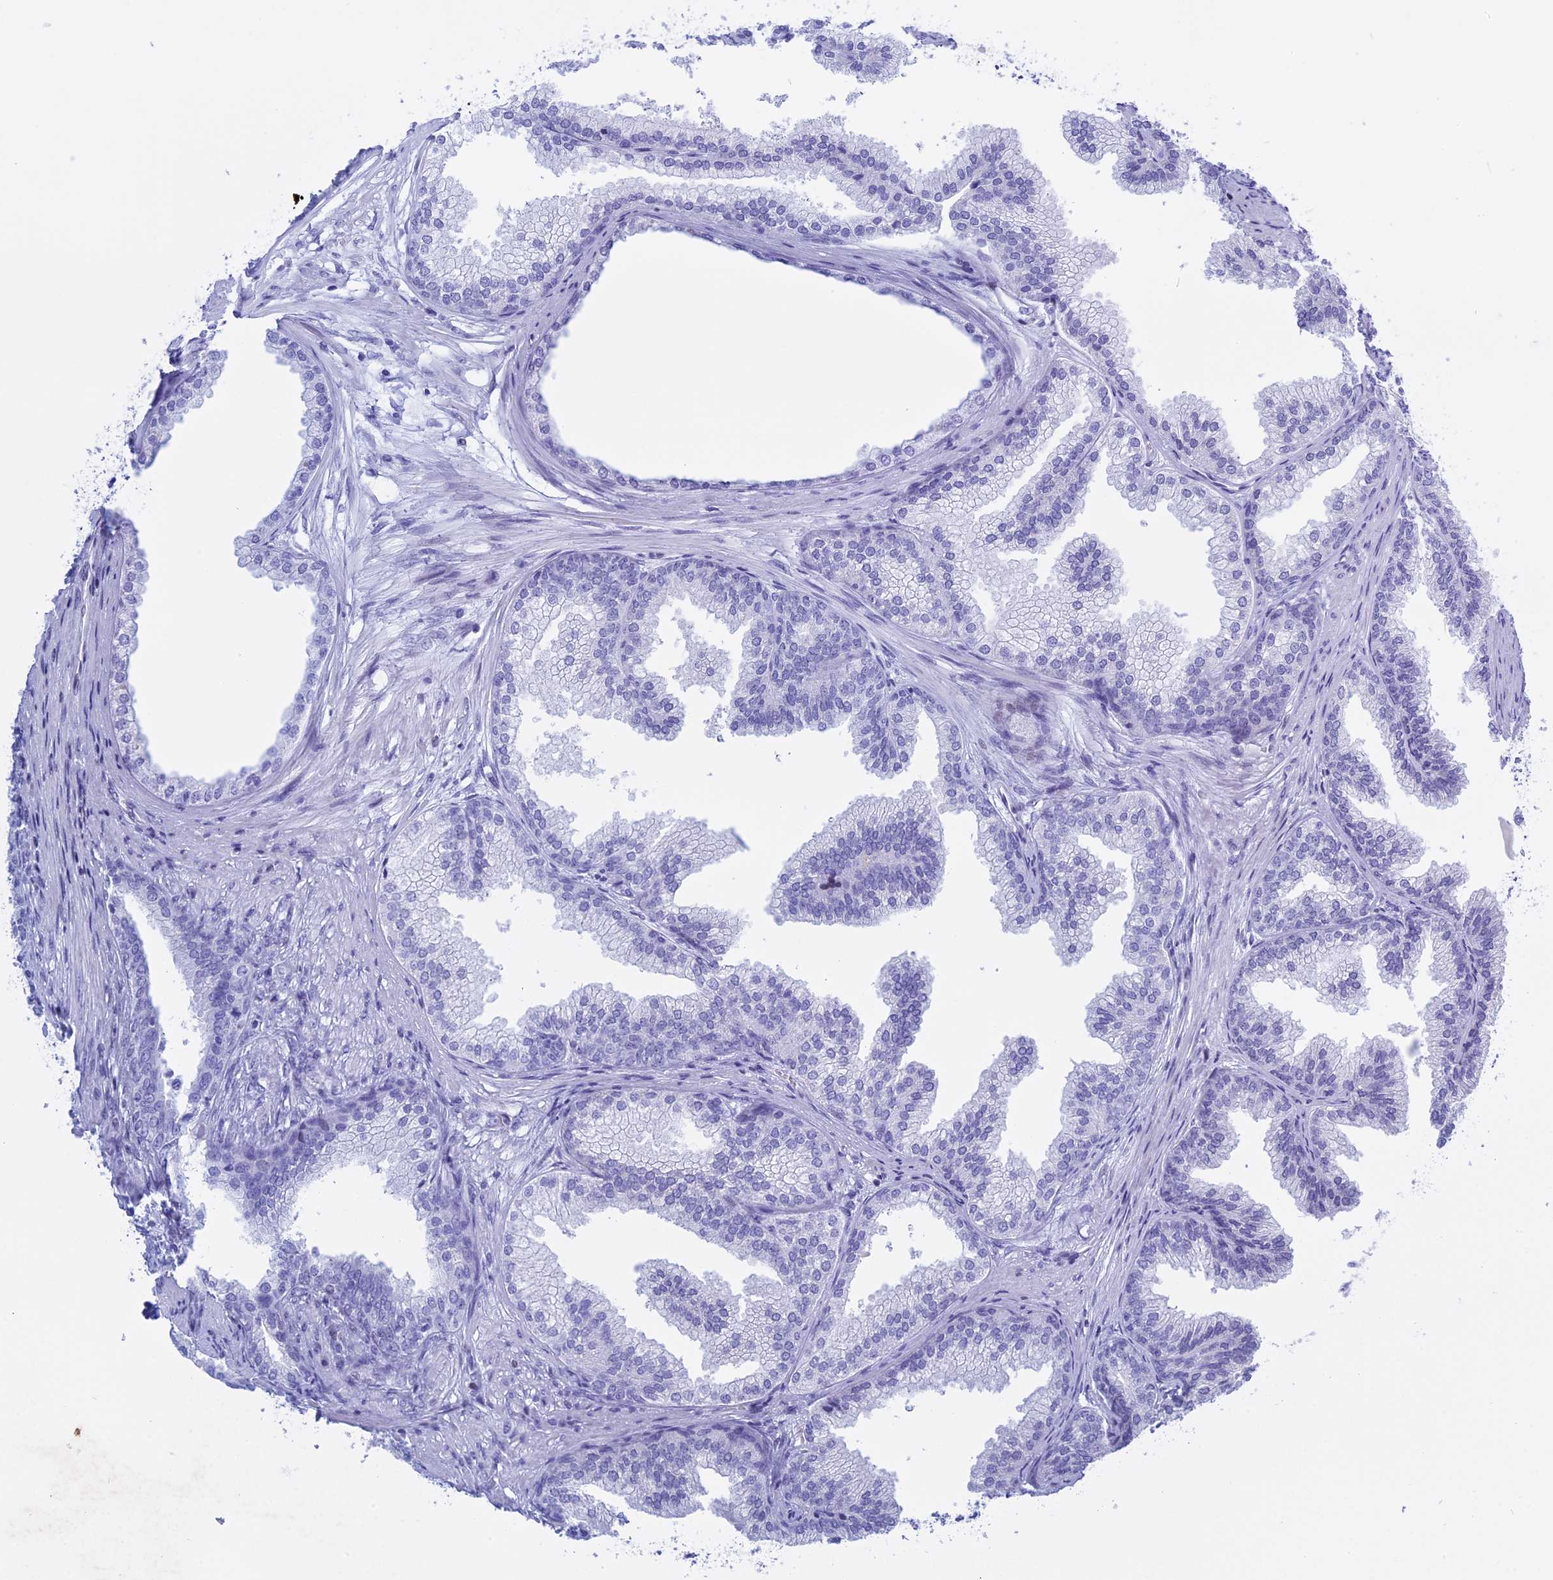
{"staining": {"intensity": "negative", "quantity": "none", "location": "none"}, "tissue": "prostate", "cell_type": "Glandular cells", "image_type": "normal", "snomed": [{"axis": "morphology", "description": "Normal tissue, NOS"}, {"axis": "topography", "description": "Prostate"}], "caption": "DAB (3,3'-diaminobenzidine) immunohistochemical staining of unremarkable prostate displays no significant positivity in glandular cells.", "gene": "KCTD21", "patient": {"sex": "male", "age": 76}}